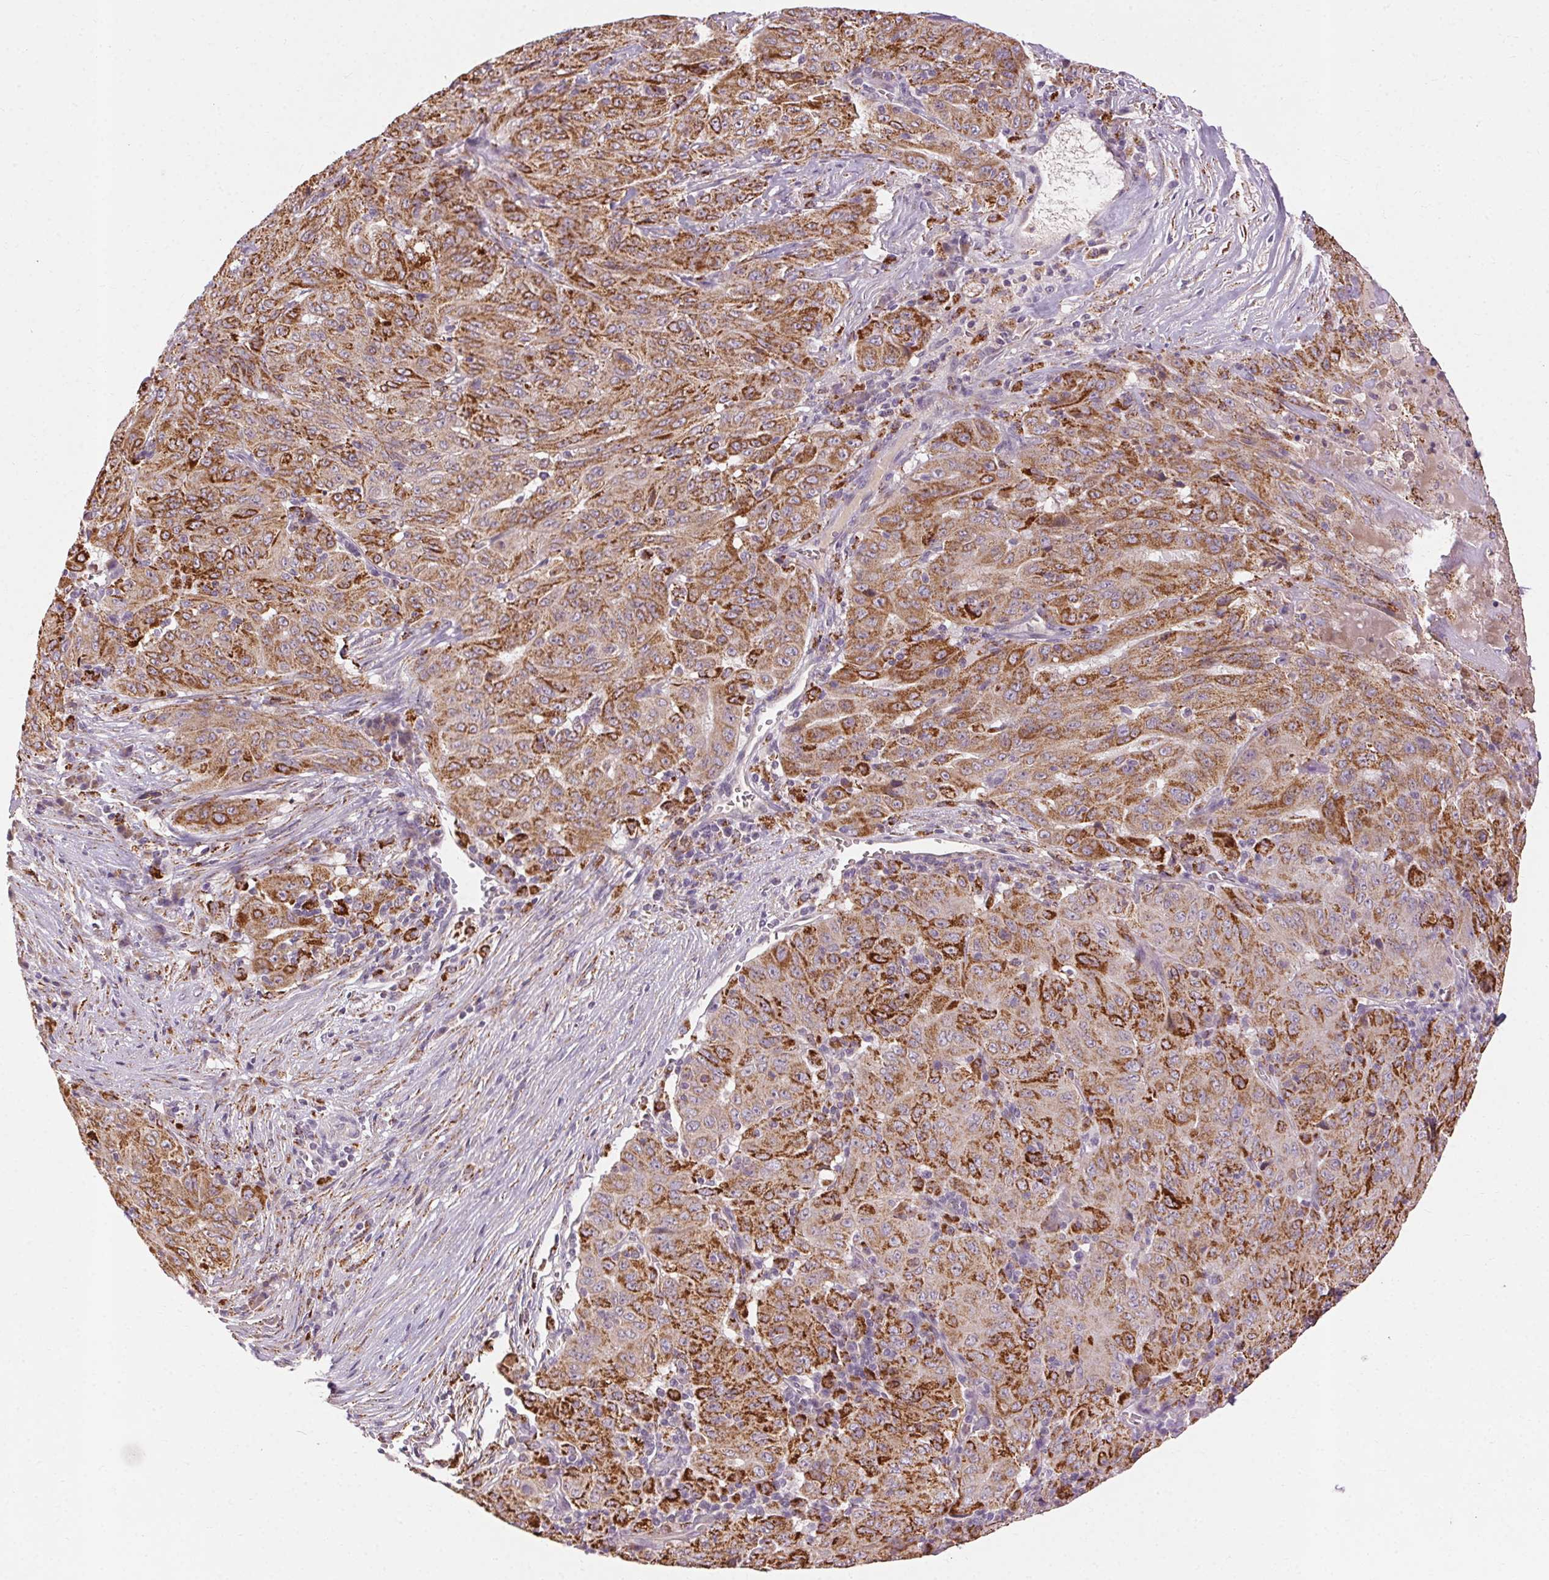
{"staining": {"intensity": "strong", "quantity": "25%-75%", "location": "cytoplasmic/membranous"}, "tissue": "pancreatic cancer", "cell_type": "Tumor cells", "image_type": "cancer", "snomed": [{"axis": "morphology", "description": "Adenocarcinoma, NOS"}, {"axis": "topography", "description": "Pancreas"}], "caption": "The histopathology image reveals staining of pancreatic adenocarcinoma, revealing strong cytoplasmic/membranous protein expression (brown color) within tumor cells.", "gene": "REP15", "patient": {"sex": "male", "age": 63}}